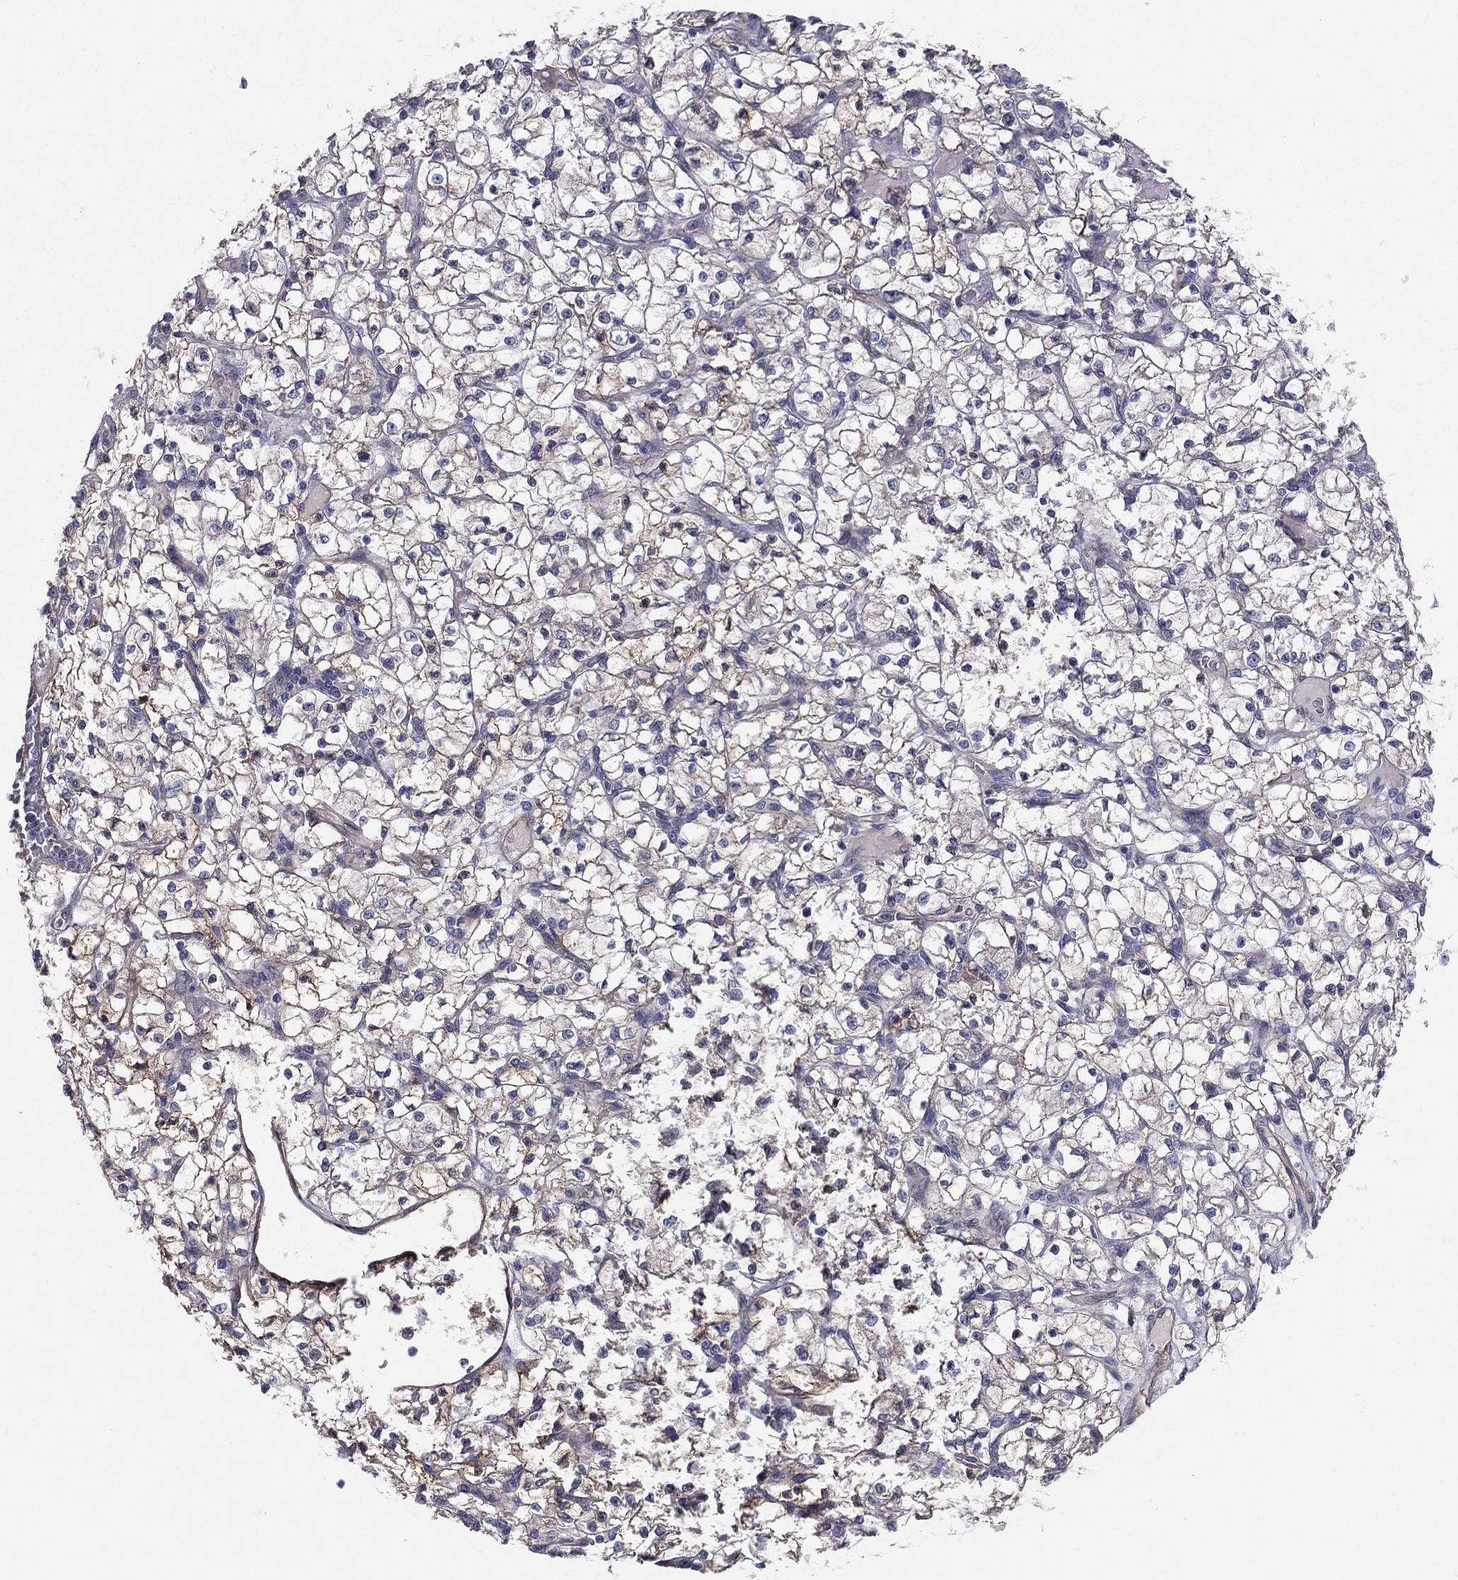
{"staining": {"intensity": "negative", "quantity": "none", "location": "none"}, "tissue": "renal cancer", "cell_type": "Tumor cells", "image_type": "cancer", "snomed": [{"axis": "morphology", "description": "Adenocarcinoma, NOS"}, {"axis": "topography", "description": "Kidney"}], "caption": "Protein analysis of renal adenocarcinoma exhibits no significant staining in tumor cells.", "gene": "EMP2", "patient": {"sex": "female", "age": 64}}